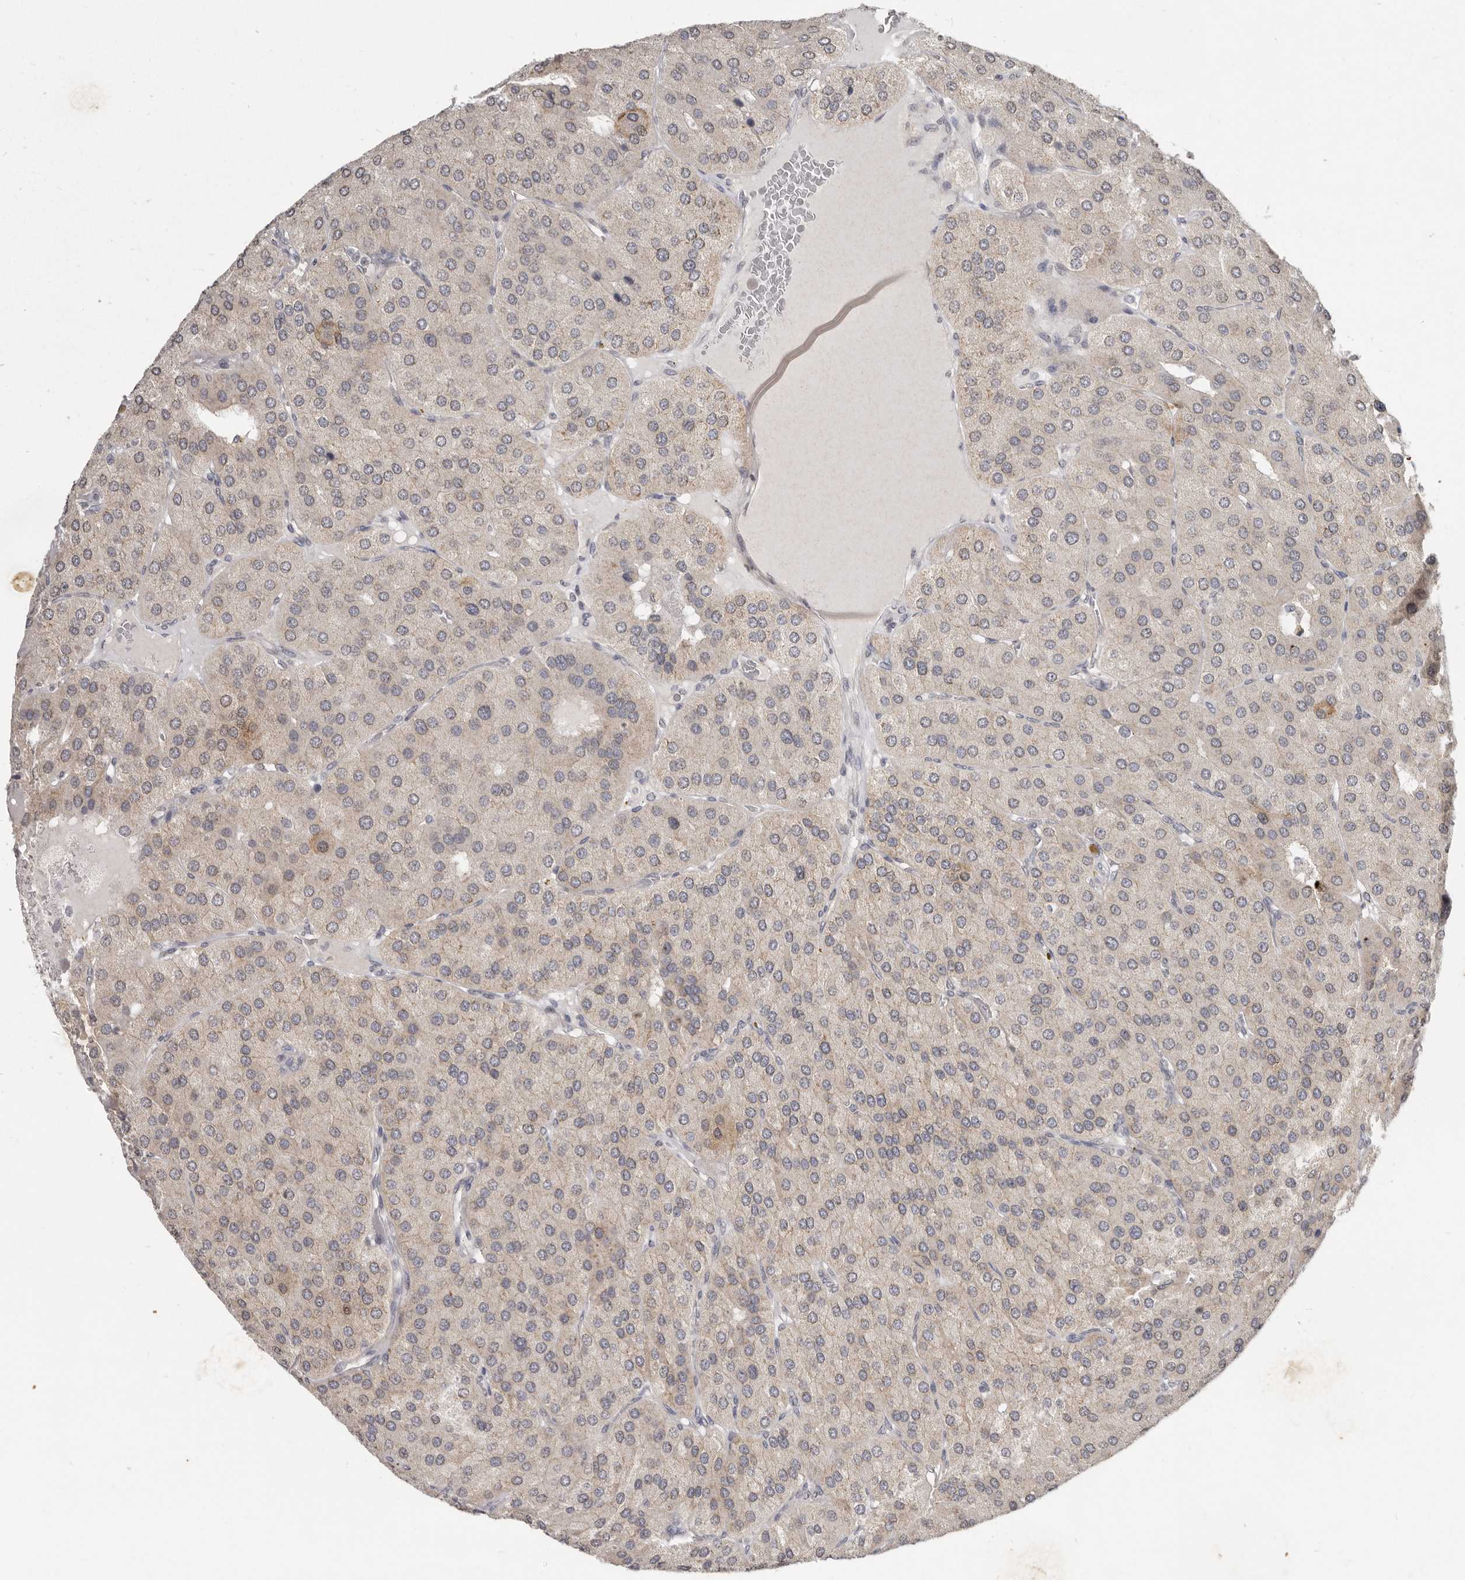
{"staining": {"intensity": "weak", "quantity": "25%-75%", "location": "cytoplasmic/membranous"}, "tissue": "parathyroid gland", "cell_type": "Glandular cells", "image_type": "normal", "snomed": [{"axis": "morphology", "description": "Normal tissue, NOS"}, {"axis": "morphology", "description": "Adenoma, NOS"}, {"axis": "topography", "description": "Parathyroid gland"}], "caption": "The immunohistochemical stain highlights weak cytoplasmic/membranous positivity in glandular cells of benign parathyroid gland. (IHC, brightfield microscopy, high magnification).", "gene": "LINGO2", "patient": {"sex": "female", "age": 86}}